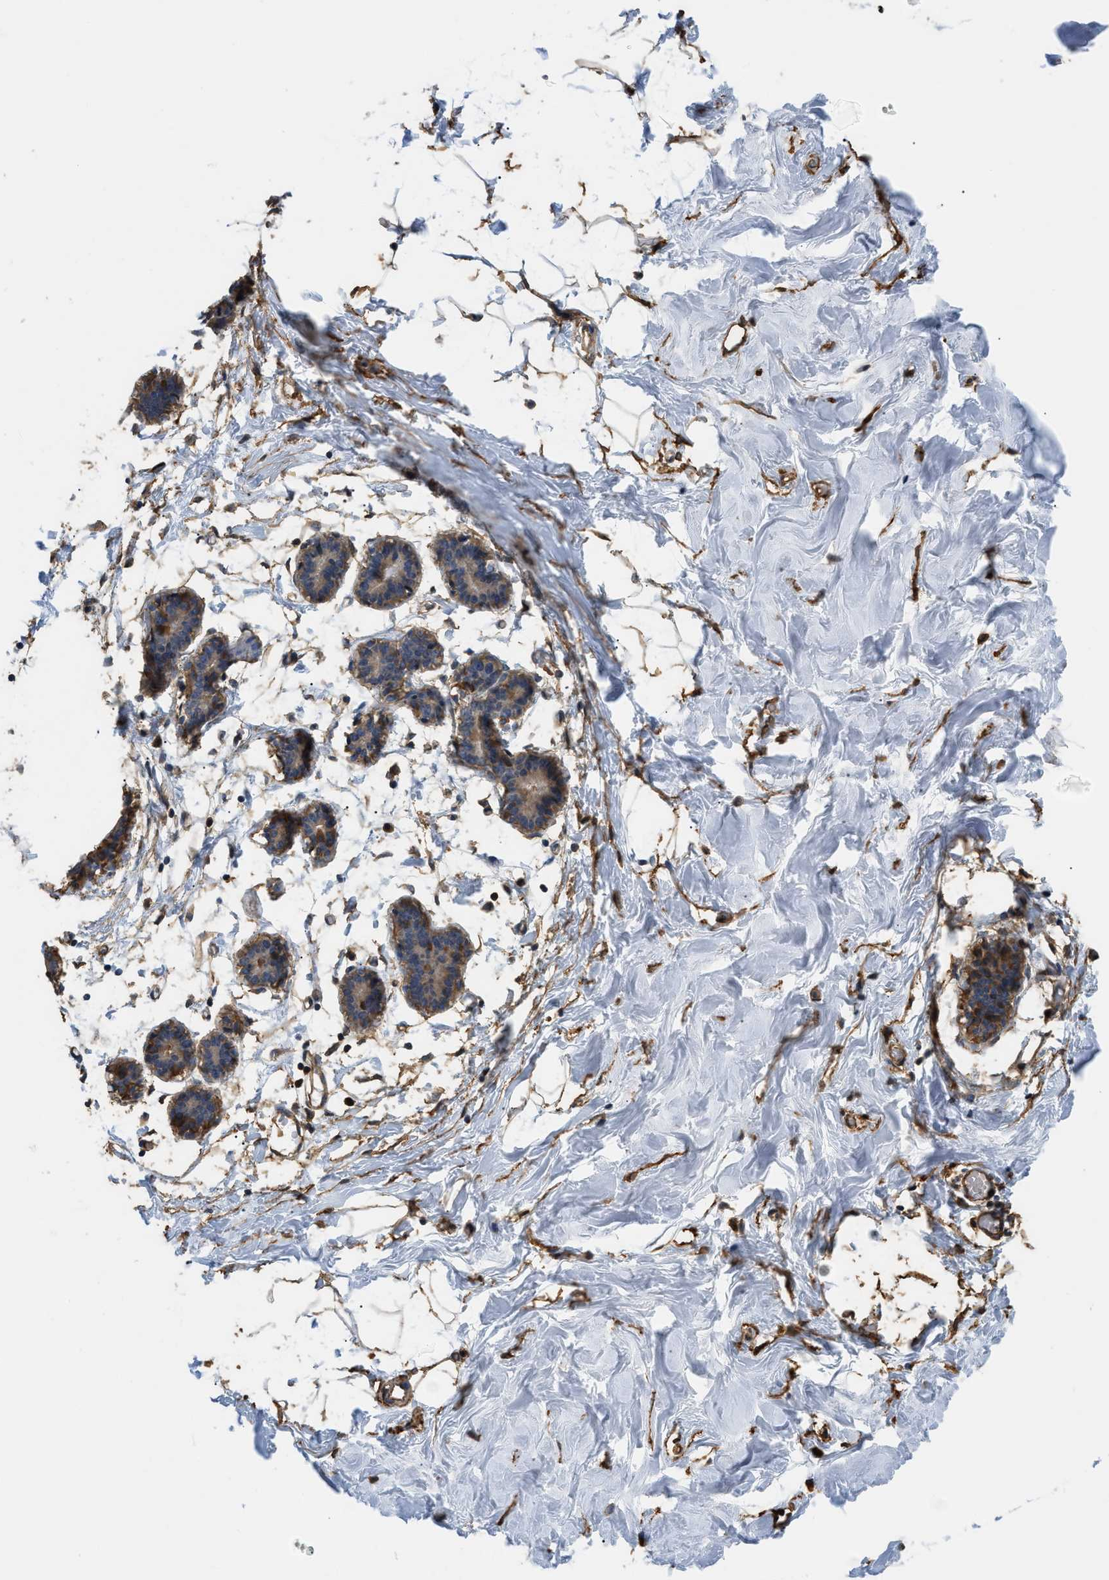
{"staining": {"intensity": "moderate", "quantity": "25%-75%", "location": "cytoplasmic/membranous"}, "tissue": "breast", "cell_type": "Adipocytes", "image_type": "normal", "snomed": [{"axis": "morphology", "description": "Normal tissue, NOS"}, {"axis": "topography", "description": "Breast"}], "caption": "A high-resolution photomicrograph shows IHC staining of normal breast, which exhibits moderate cytoplasmic/membranous expression in about 25%-75% of adipocytes. The staining is performed using DAB brown chromogen to label protein expression. The nuclei are counter-stained blue using hematoxylin.", "gene": "DDHD2", "patient": {"sex": "female", "age": 27}}